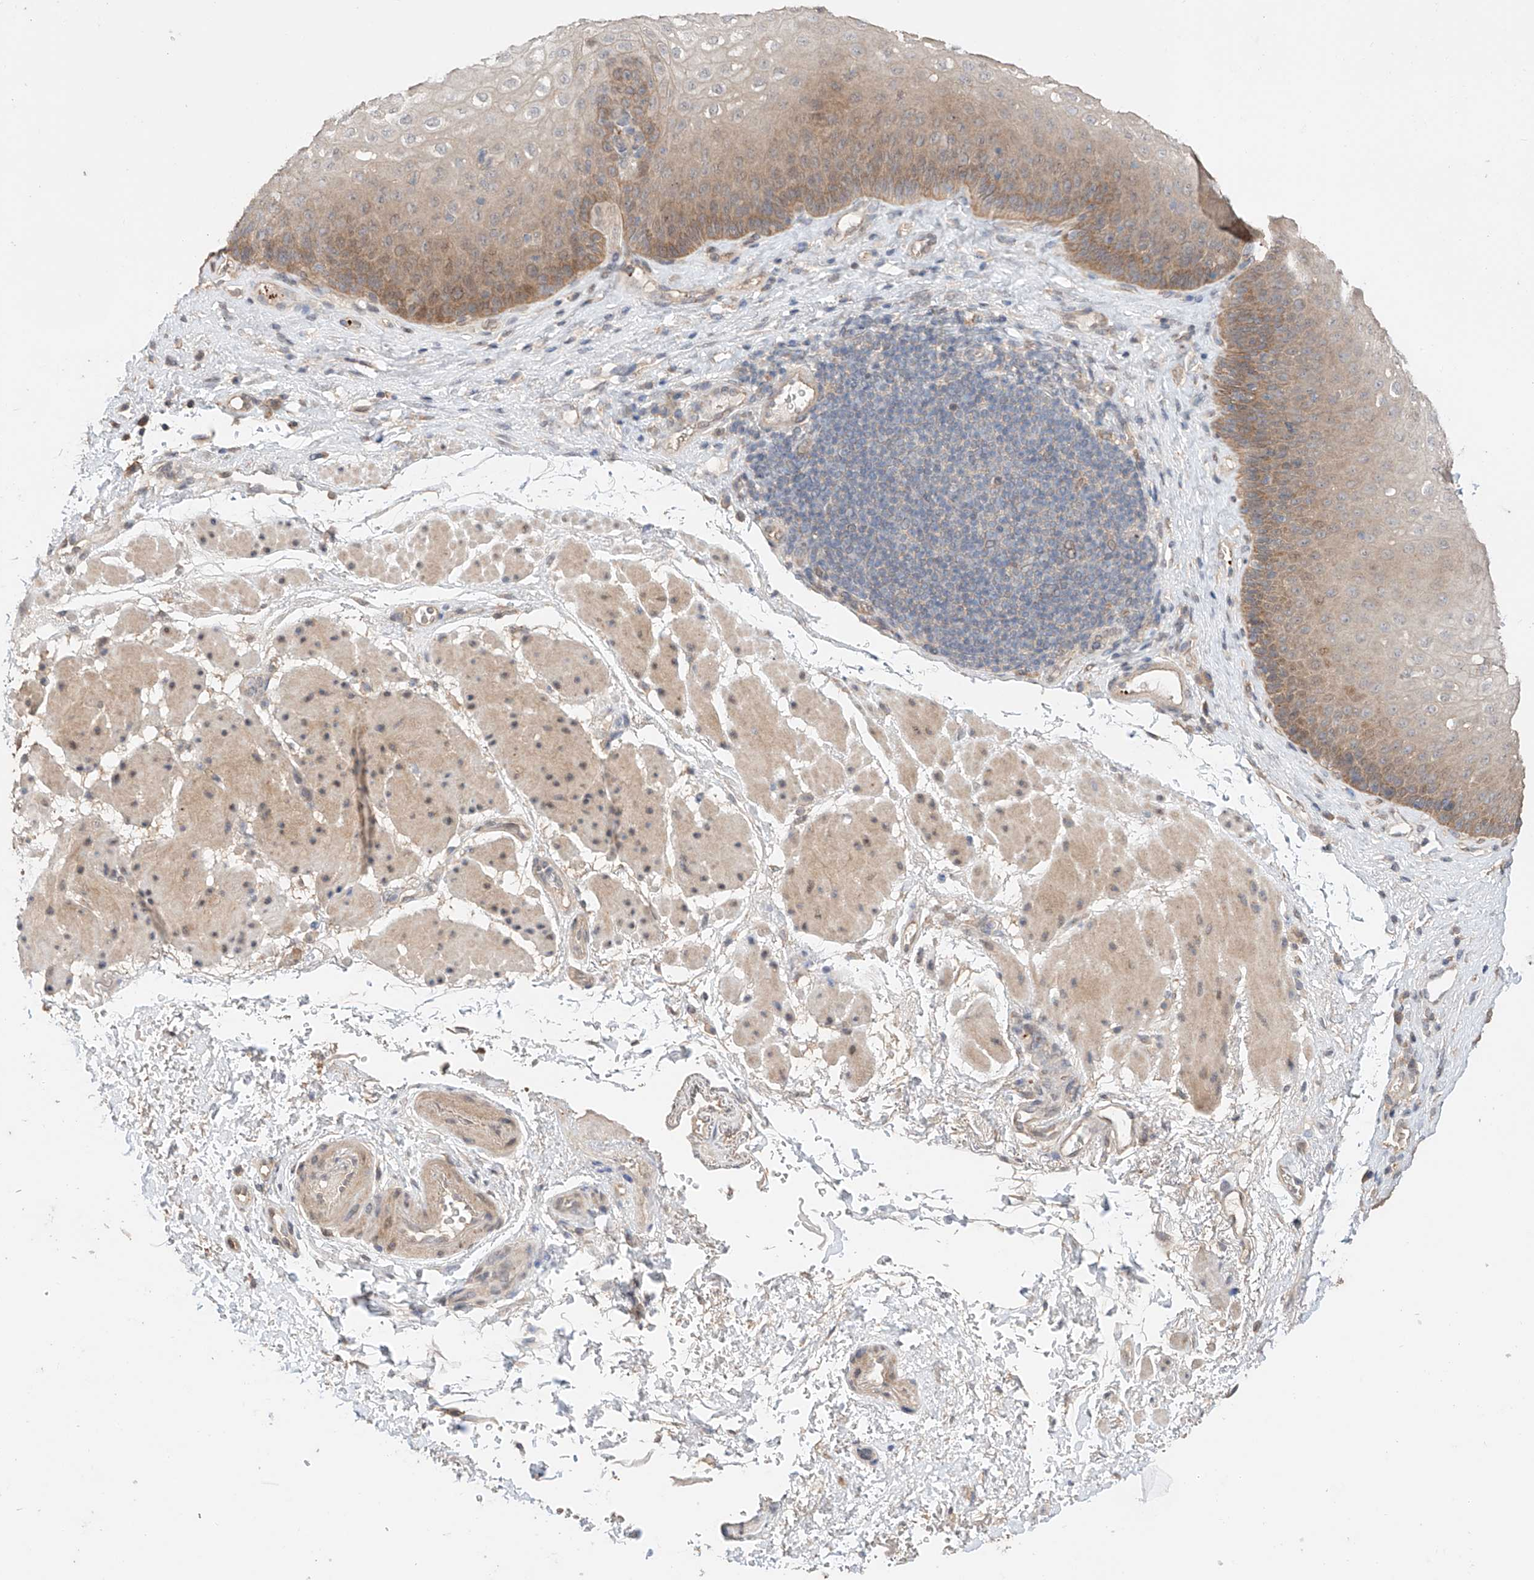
{"staining": {"intensity": "moderate", "quantity": "<25%", "location": "cytoplasmic/membranous,nuclear"}, "tissue": "esophagus", "cell_type": "Squamous epithelial cells", "image_type": "normal", "snomed": [{"axis": "morphology", "description": "Normal tissue, NOS"}, {"axis": "topography", "description": "Esophagus"}], "caption": "IHC of normal esophagus displays low levels of moderate cytoplasmic/membranous,nuclear staining in about <25% of squamous epithelial cells.", "gene": "ZFHX2", "patient": {"sex": "female", "age": 66}}